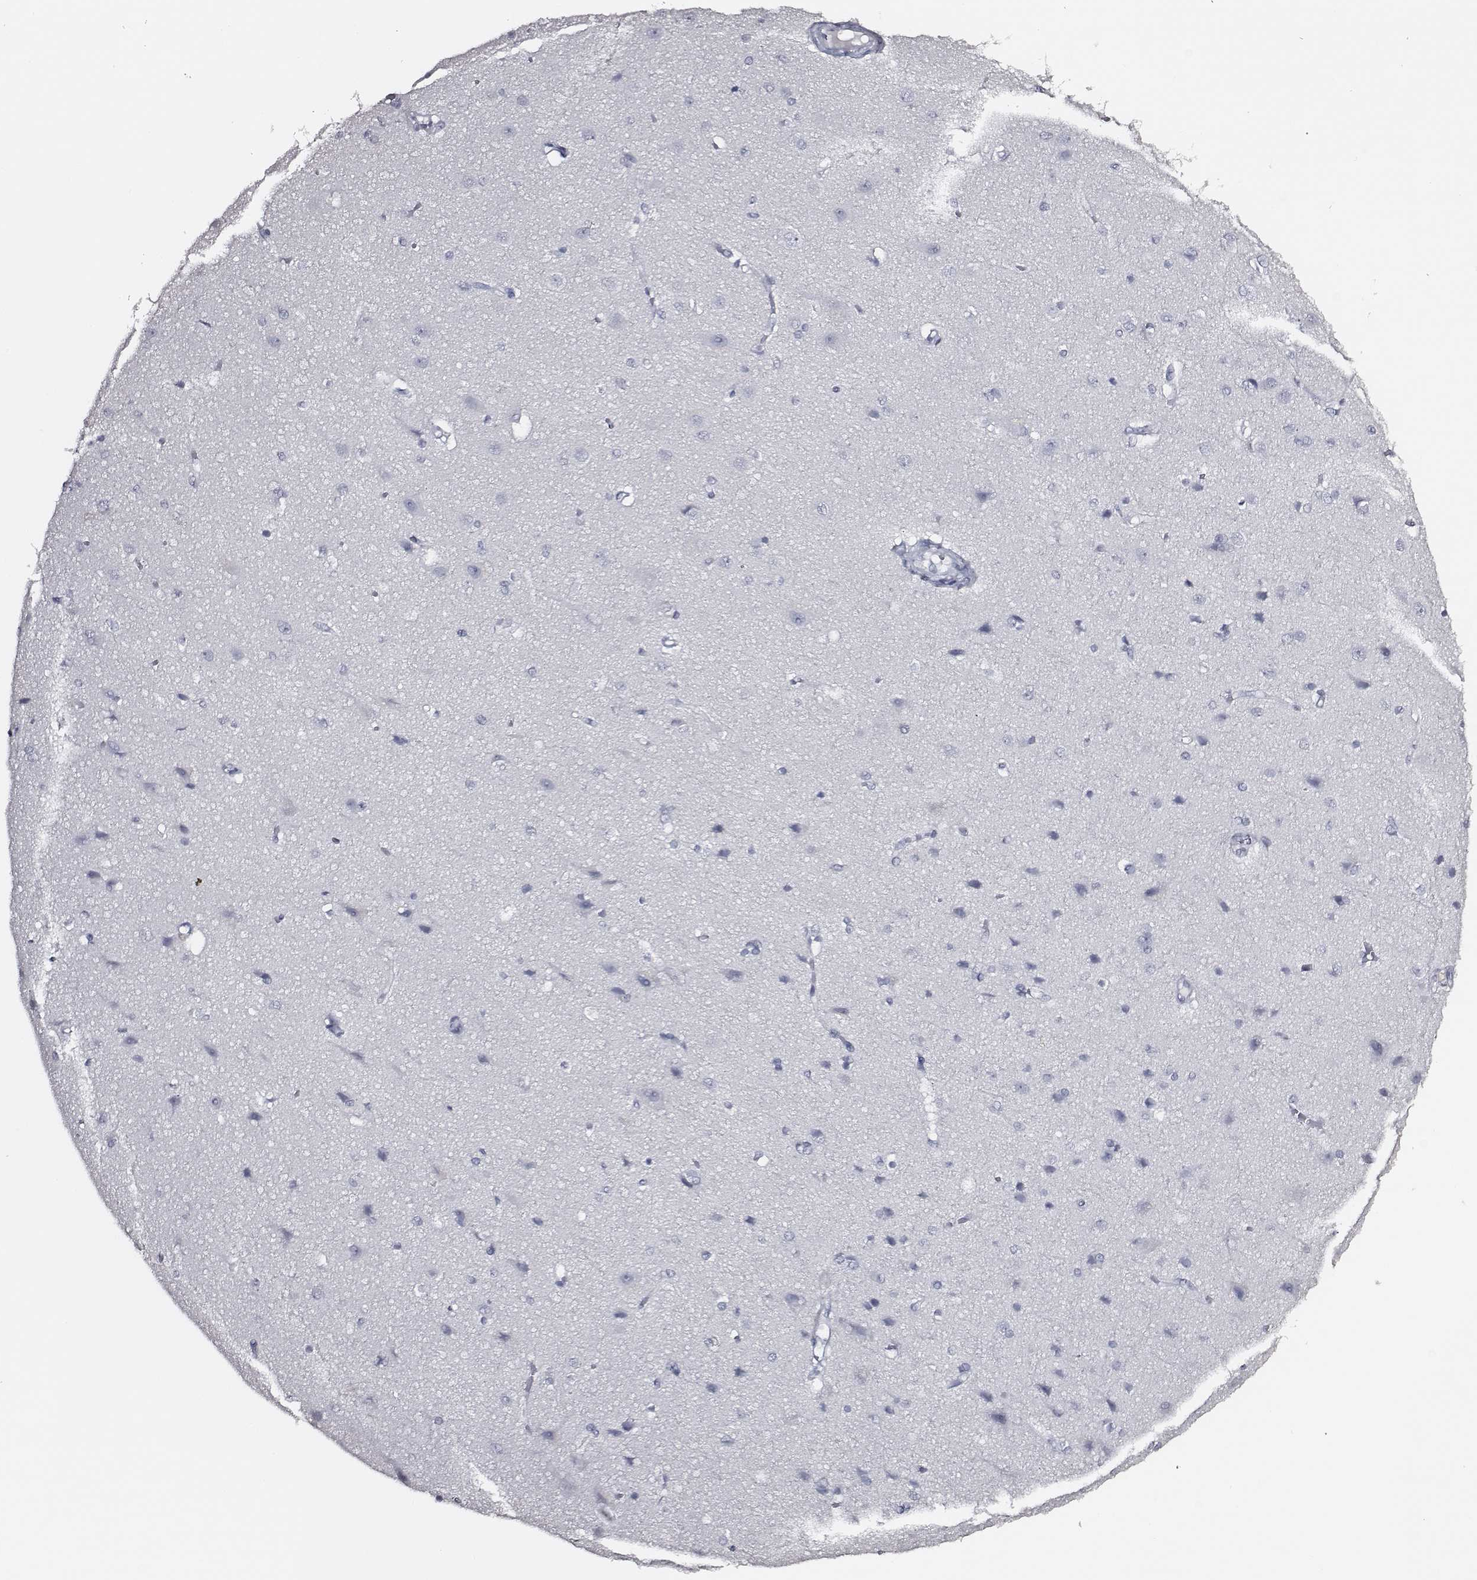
{"staining": {"intensity": "negative", "quantity": "none", "location": "none"}, "tissue": "cerebral cortex", "cell_type": "Endothelial cells", "image_type": "normal", "snomed": [{"axis": "morphology", "description": "Normal tissue, NOS"}, {"axis": "topography", "description": "Cerebral cortex"}], "caption": "Endothelial cells show no significant staining in unremarkable cerebral cortex. (Immunohistochemistry (ihc), brightfield microscopy, high magnification).", "gene": "DPEP1", "patient": {"sex": "male", "age": 37}}